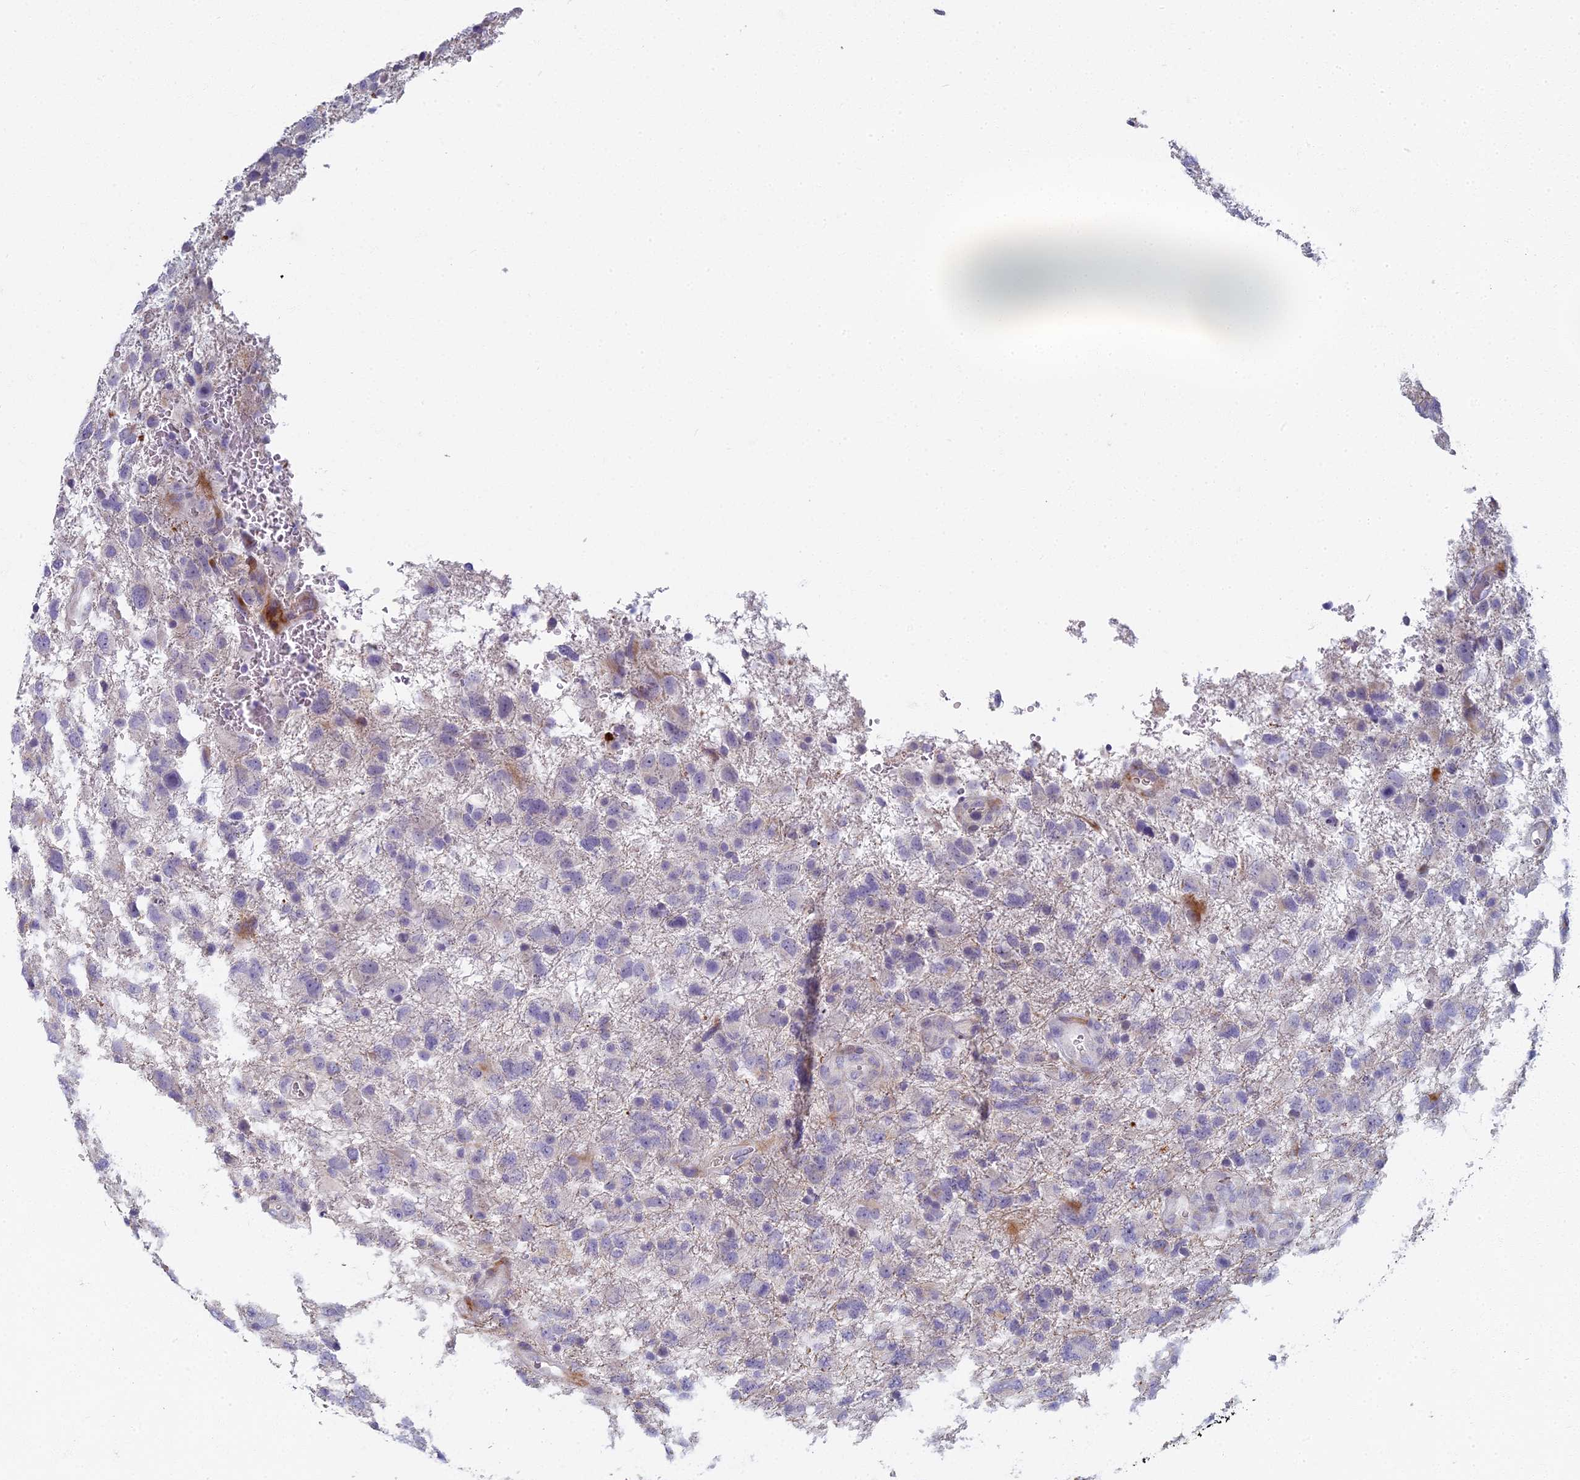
{"staining": {"intensity": "negative", "quantity": "none", "location": "none"}, "tissue": "glioma", "cell_type": "Tumor cells", "image_type": "cancer", "snomed": [{"axis": "morphology", "description": "Glioma, malignant, High grade"}, {"axis": "topography", "description": "Brain"}], "caption": "Tumor cells show no significant protein staining in malignant glioma (high-grade).", "gene": "ARL15", "patient": {"sex": "male", "age": 61}}